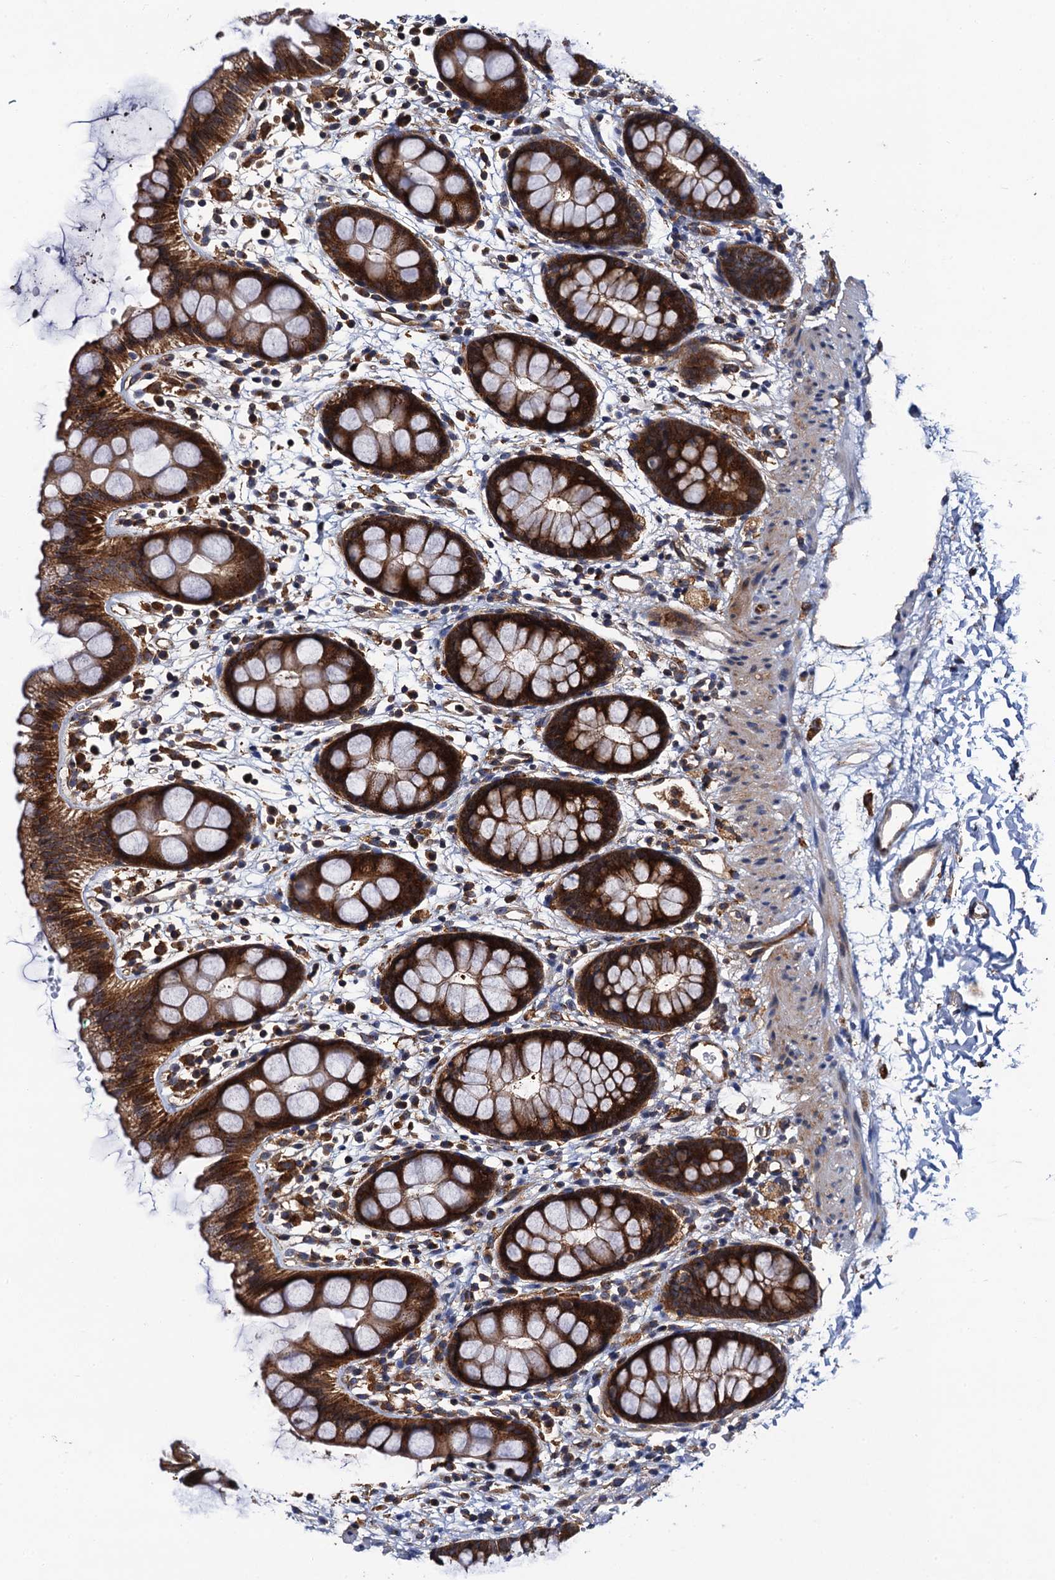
{"staining": {"intensity": "strong", "quantity": ">75%", "location": "cytoplasmic/membranous"}, "tissue": "rectum", "cell_type": "Glandular cells", "image_type": "normal", "snomed": [{"axis": "morphology", "description": "Normal tissue, NOS"}, {"axis": "topography", "description": "Rectum"}], "caption": "Human rectum stained with a brown dye demonstrates strong cytoplasmic/membranous positive positivity in about >75% of glandular cells.", "gene": "VPS35", "patient": {"sex": "female", "age": 65}}